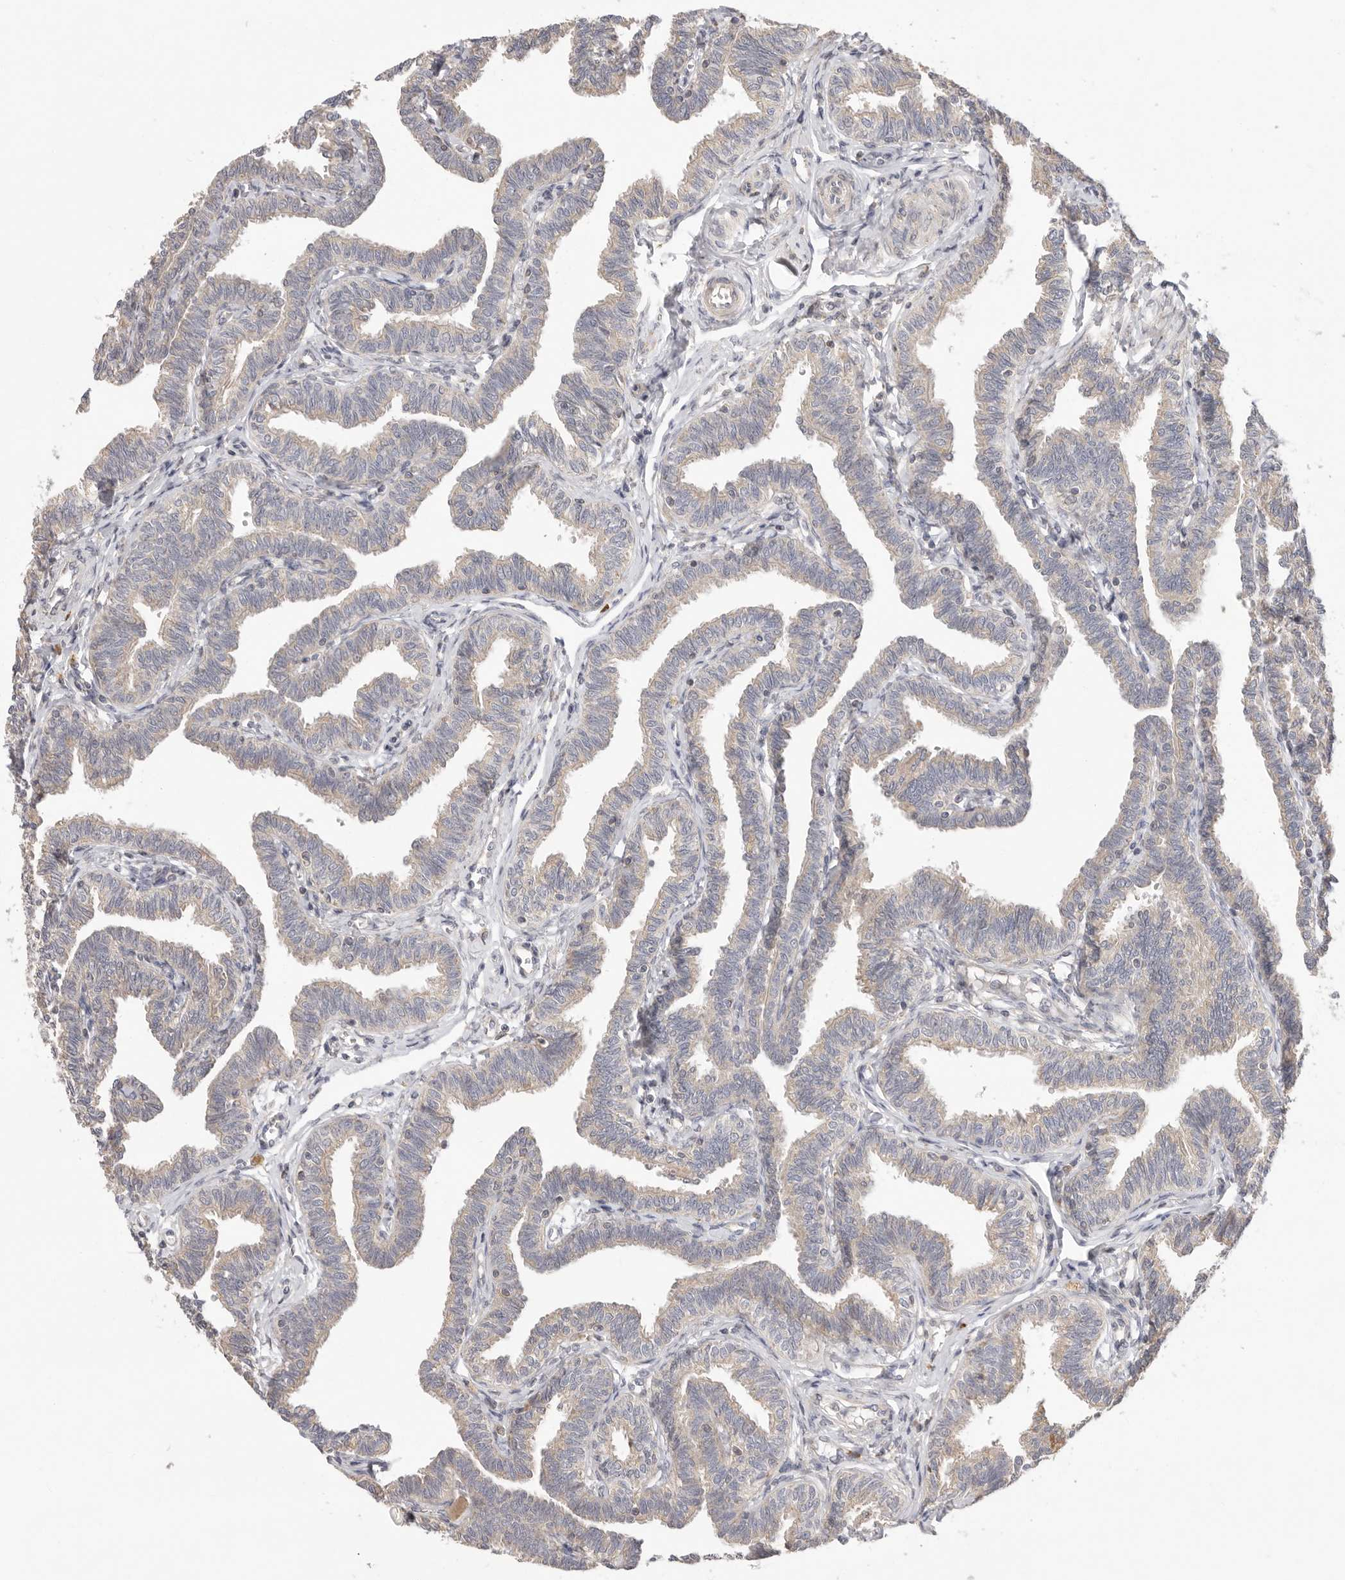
{"staining": {"intensity": "weak", "quantity": "25%-75%", "location": "cytoplasmic/membranous"}, "tissue": "fallopian tube", "cell_type": "Glandular cells", "image_type": "normal", "snomed": [{"axis": "morphology", "description": "Normal tissue, NOS"}, {"axis": "topography", "description": "Fallopian tube"}, {"axis": "topography", "description": "Ovary"}], "caption": "Human fallopian tube stained for a protein (brown) demonstrates weak cytoplasmic/membranous positive positivity in about 25%-75% of glandular cells.", "gene": "USH1C", "patient": {"sex": "female", "age": 23}}